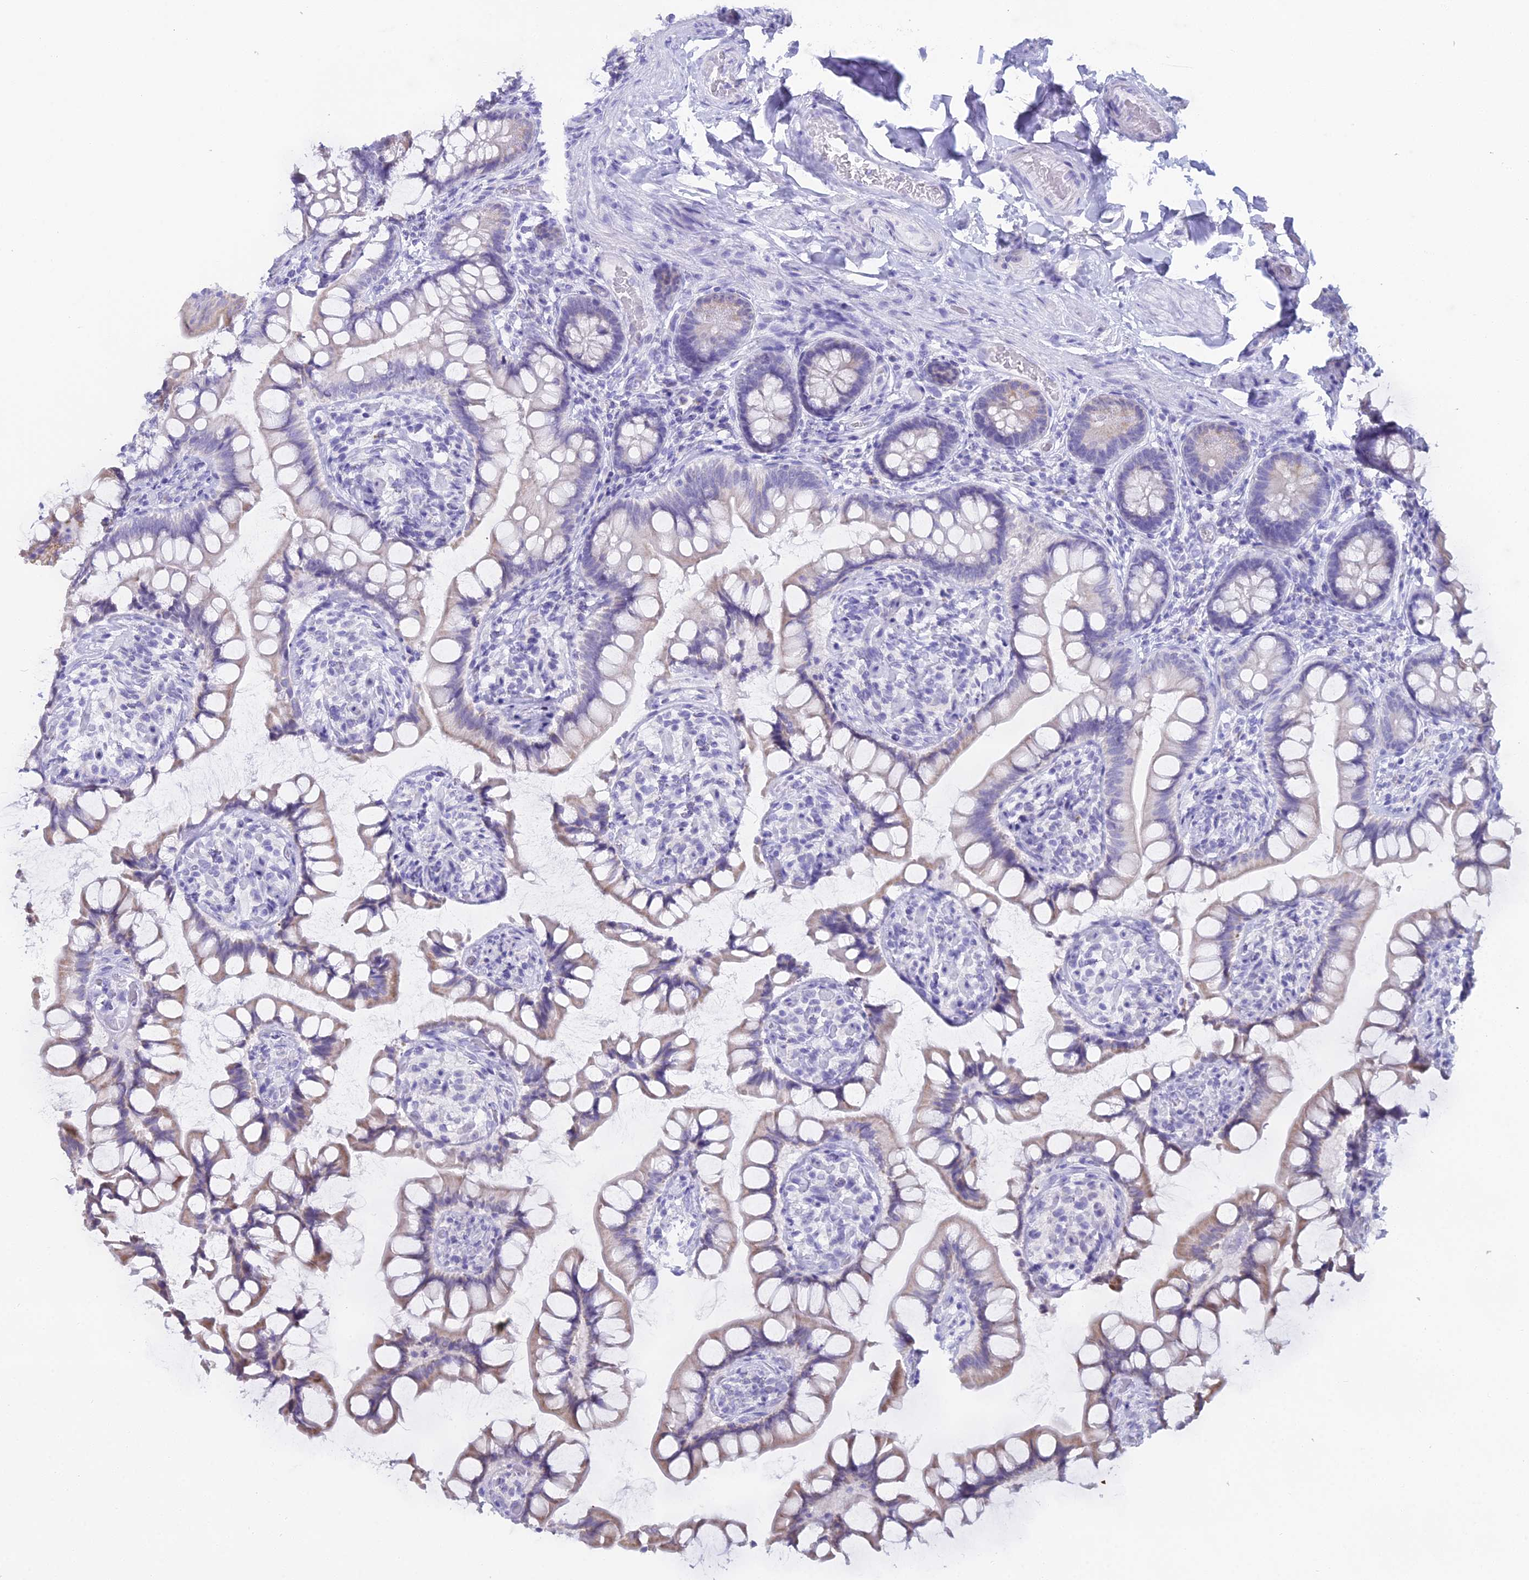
{"staining": {"intensity": "moderate", "quantity": "25%-75%", "location": "cytoplasmic/membranous"}, "tissue": "small intestine", "cell_type": "Glandular cells", "image_type": "normal", "snomed": [{"axis": "morphology", "description": "Normal tissue, NOS"}, {"axis": "topography", "description": "Small intestine"}], "caption": "A histopathology image of small intestine stained for a protein reveals moderate cytoplasmic/membranous brown staining in glandular cells.", "gene": "CGB1", "patient": {"sex": "male", "age": 70}}